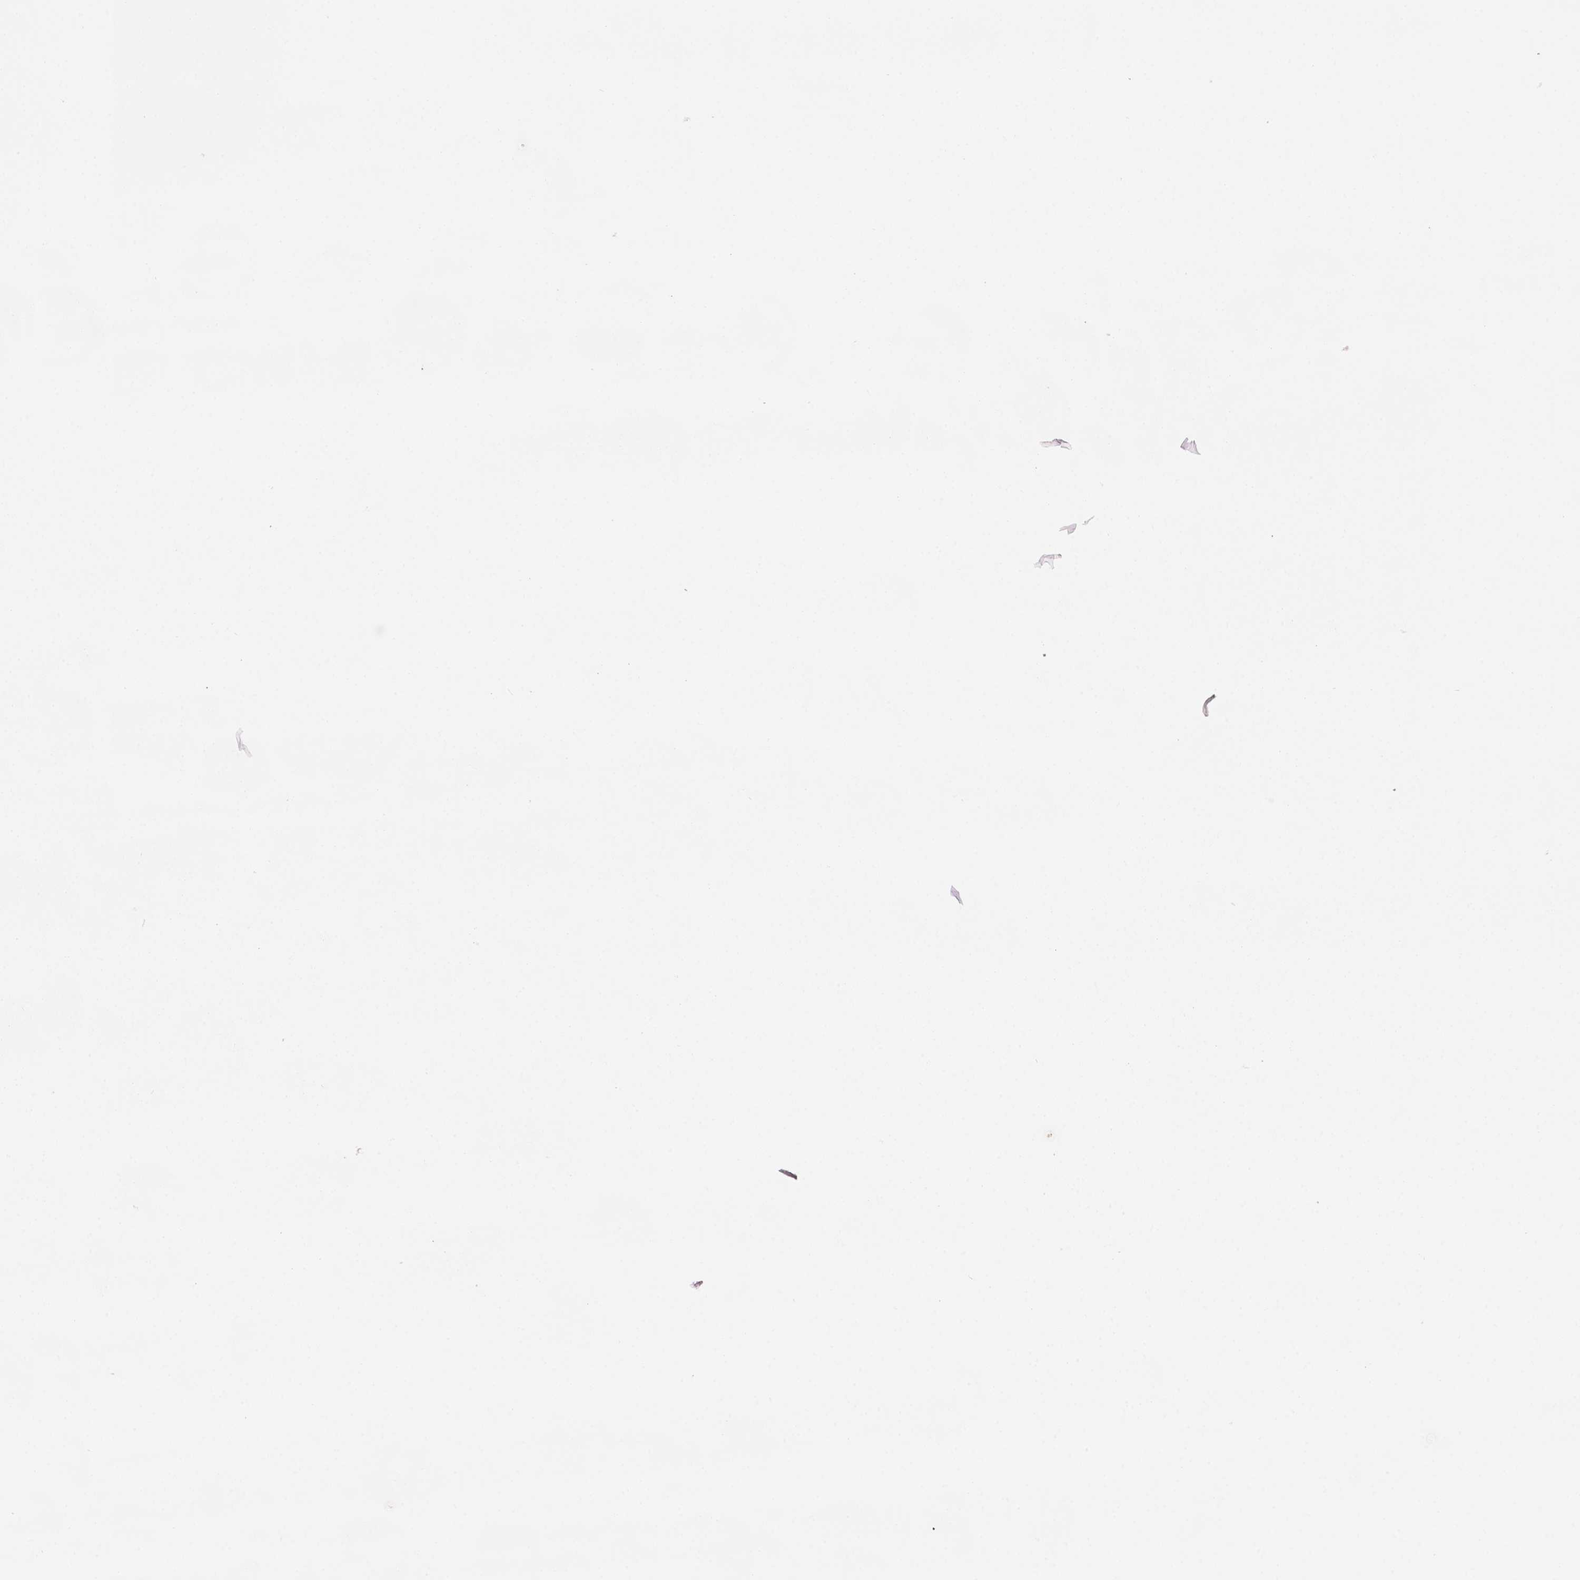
{"staining": {"intensity": "moderate", "quantity": ">75%", "location": "nuclear"}, "tissue": "testis cancer", "cell_type": "Tumor cells", "image_type": "cancer", "snomed": [{"axis": "morphology", "description": "Carcinoma, Embryonal, NOS"}, {"axis": "topography", "description": "Testis"}], "caption": "An IHC image of tumor tissue is shown. Protein staining in brown labels moderate nuclear positivity in embryonal carcinoma (testis) within tumor cells.", "gene": "GTF3C5", "patient": {"sex": "male", "age": 37}}